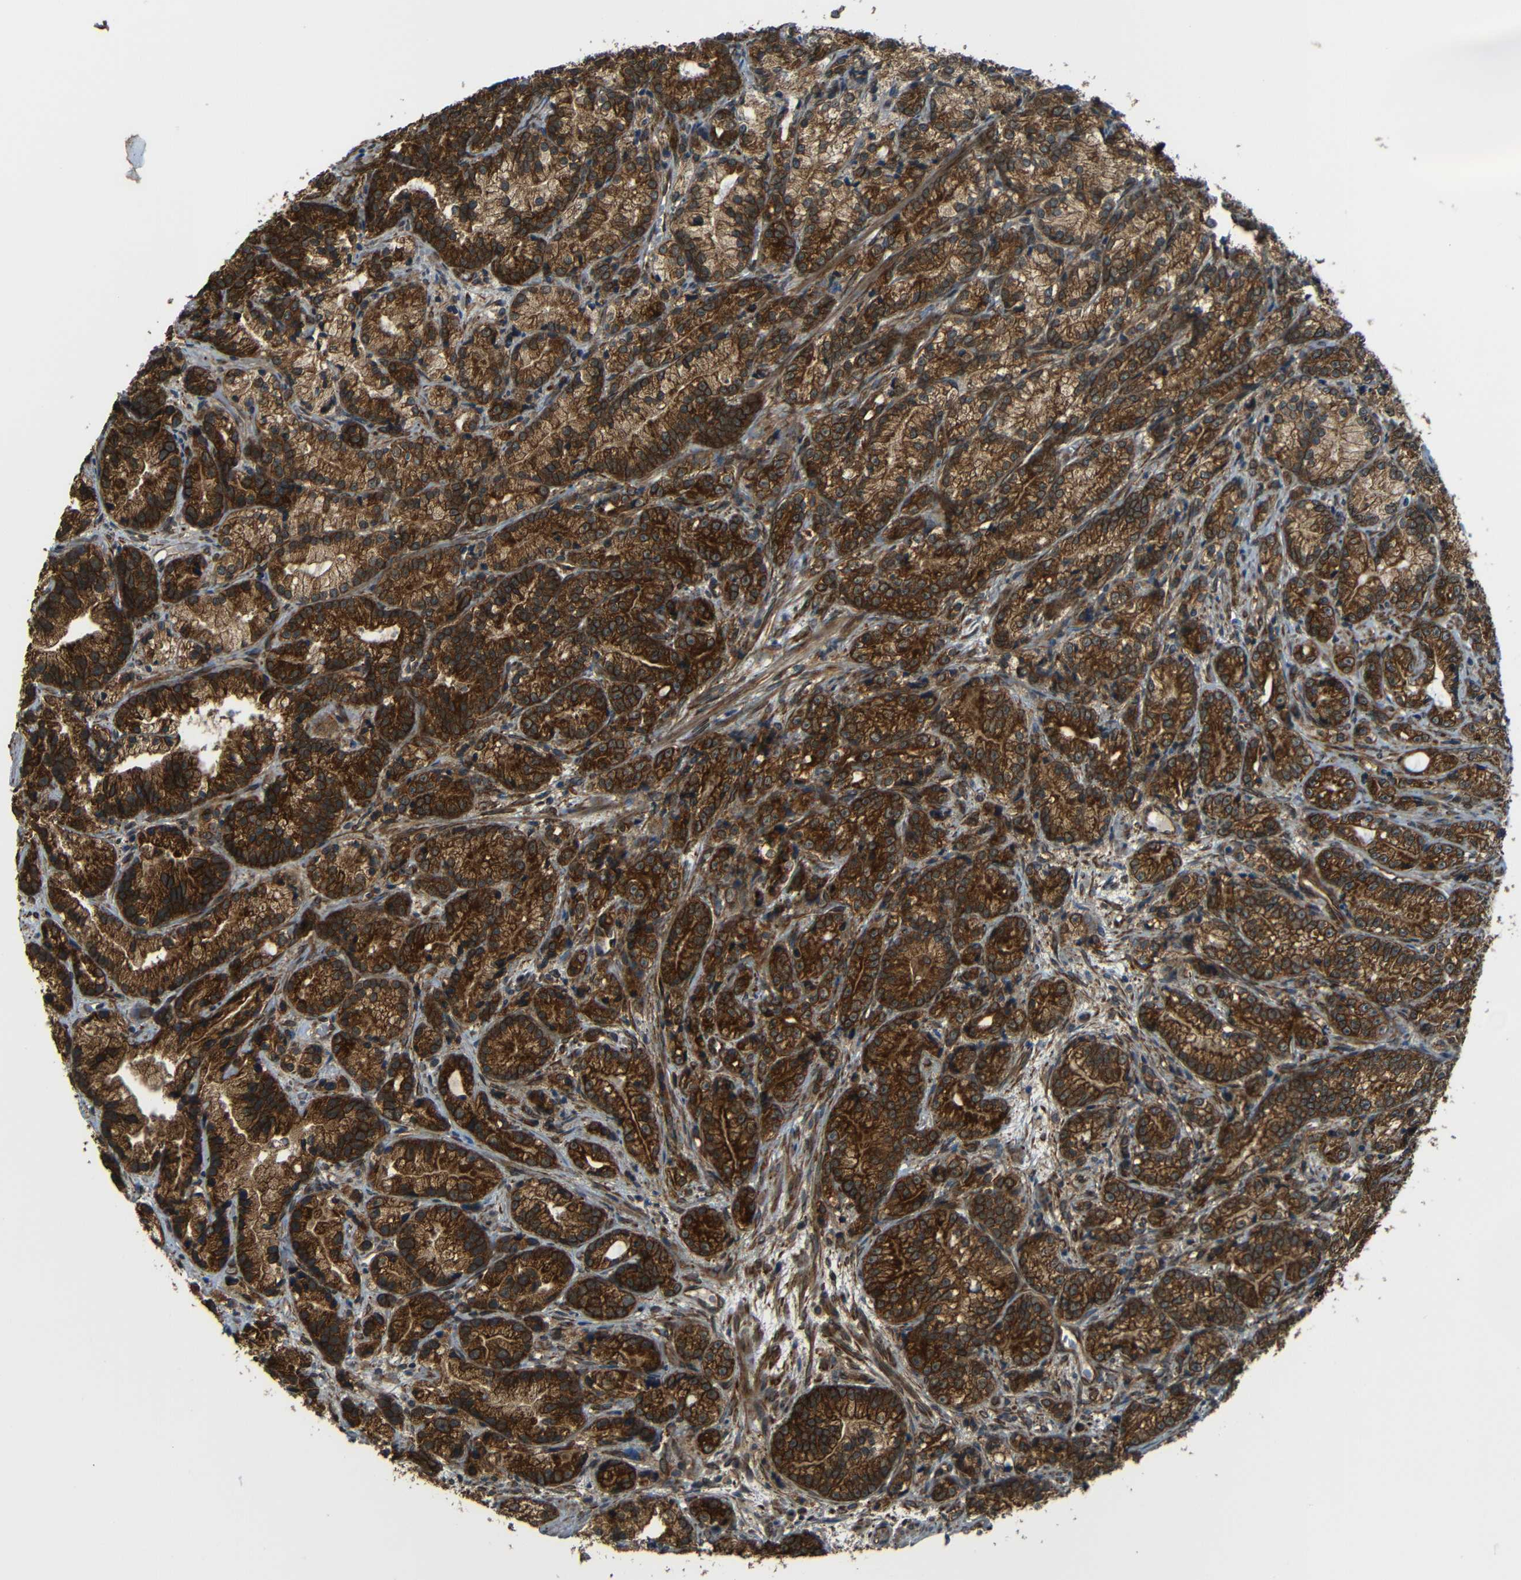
{"staining": {"intensity": "strong", "quantity": ">75%", "location": "cytoplasmic/membranous"}, "tissue": "prostate cancer", "cell_type": "Tumor cells", "image_type": "cancer", "snomed": [{"axis": "morphology", "description": "Adenocarcinoma, Low grade"}, {"axis": "topography", "description": "Prostate"}], "caption": "This photomicrograph demonstrates IHC staining of human prostate adenocarcinoma (low-grade), with high strong cytoplasmic/membranous positivity in approximately >75% of tumor cells.", "gene": "VAPB", "patient": {"sex": "male", "age": 89}}